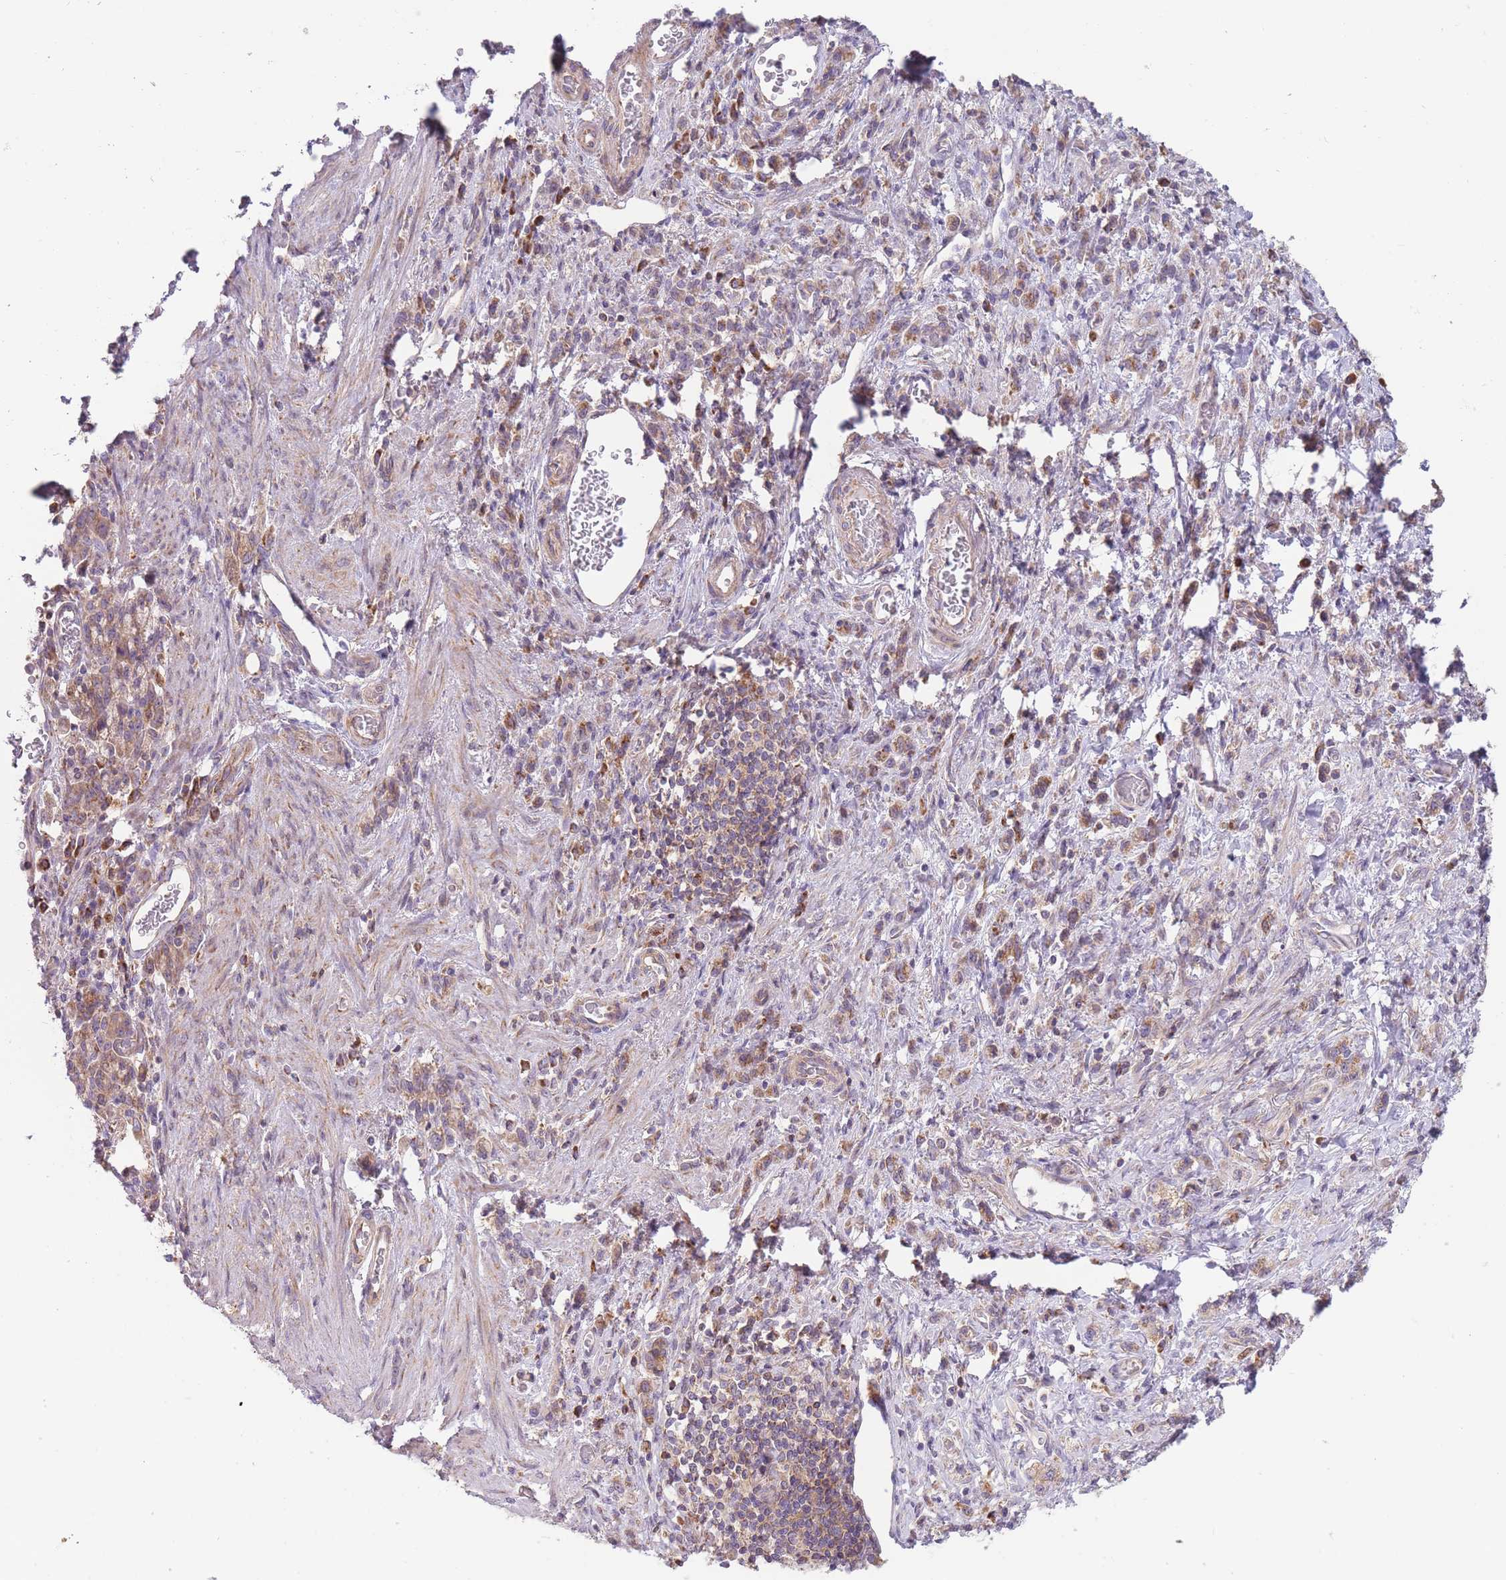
{"staining": {"intensity": "weak", "quantity": ">75%", "location": "cytoplasmic/membranous"}, "tissue": "stomach cancer", "cell_type": "Tumor cells", "image_type": "cancer", "snomed": [{"axis": "morphology", "description": "Adenocarcinoma, NOS"}, {"axis": "topography", "description": "Stomach"}], "caption": "DAB immunohistochemical staining of stomach adenocarcinoma demonstrates weak cytoplasmic/membranous protein expression in approximately >75% of tumor cells. (DAB = brown stain, brightfield microscopy at high magnification).", "gene": "NDUFA9", "patient": {"sex": "male", "age": 77}}